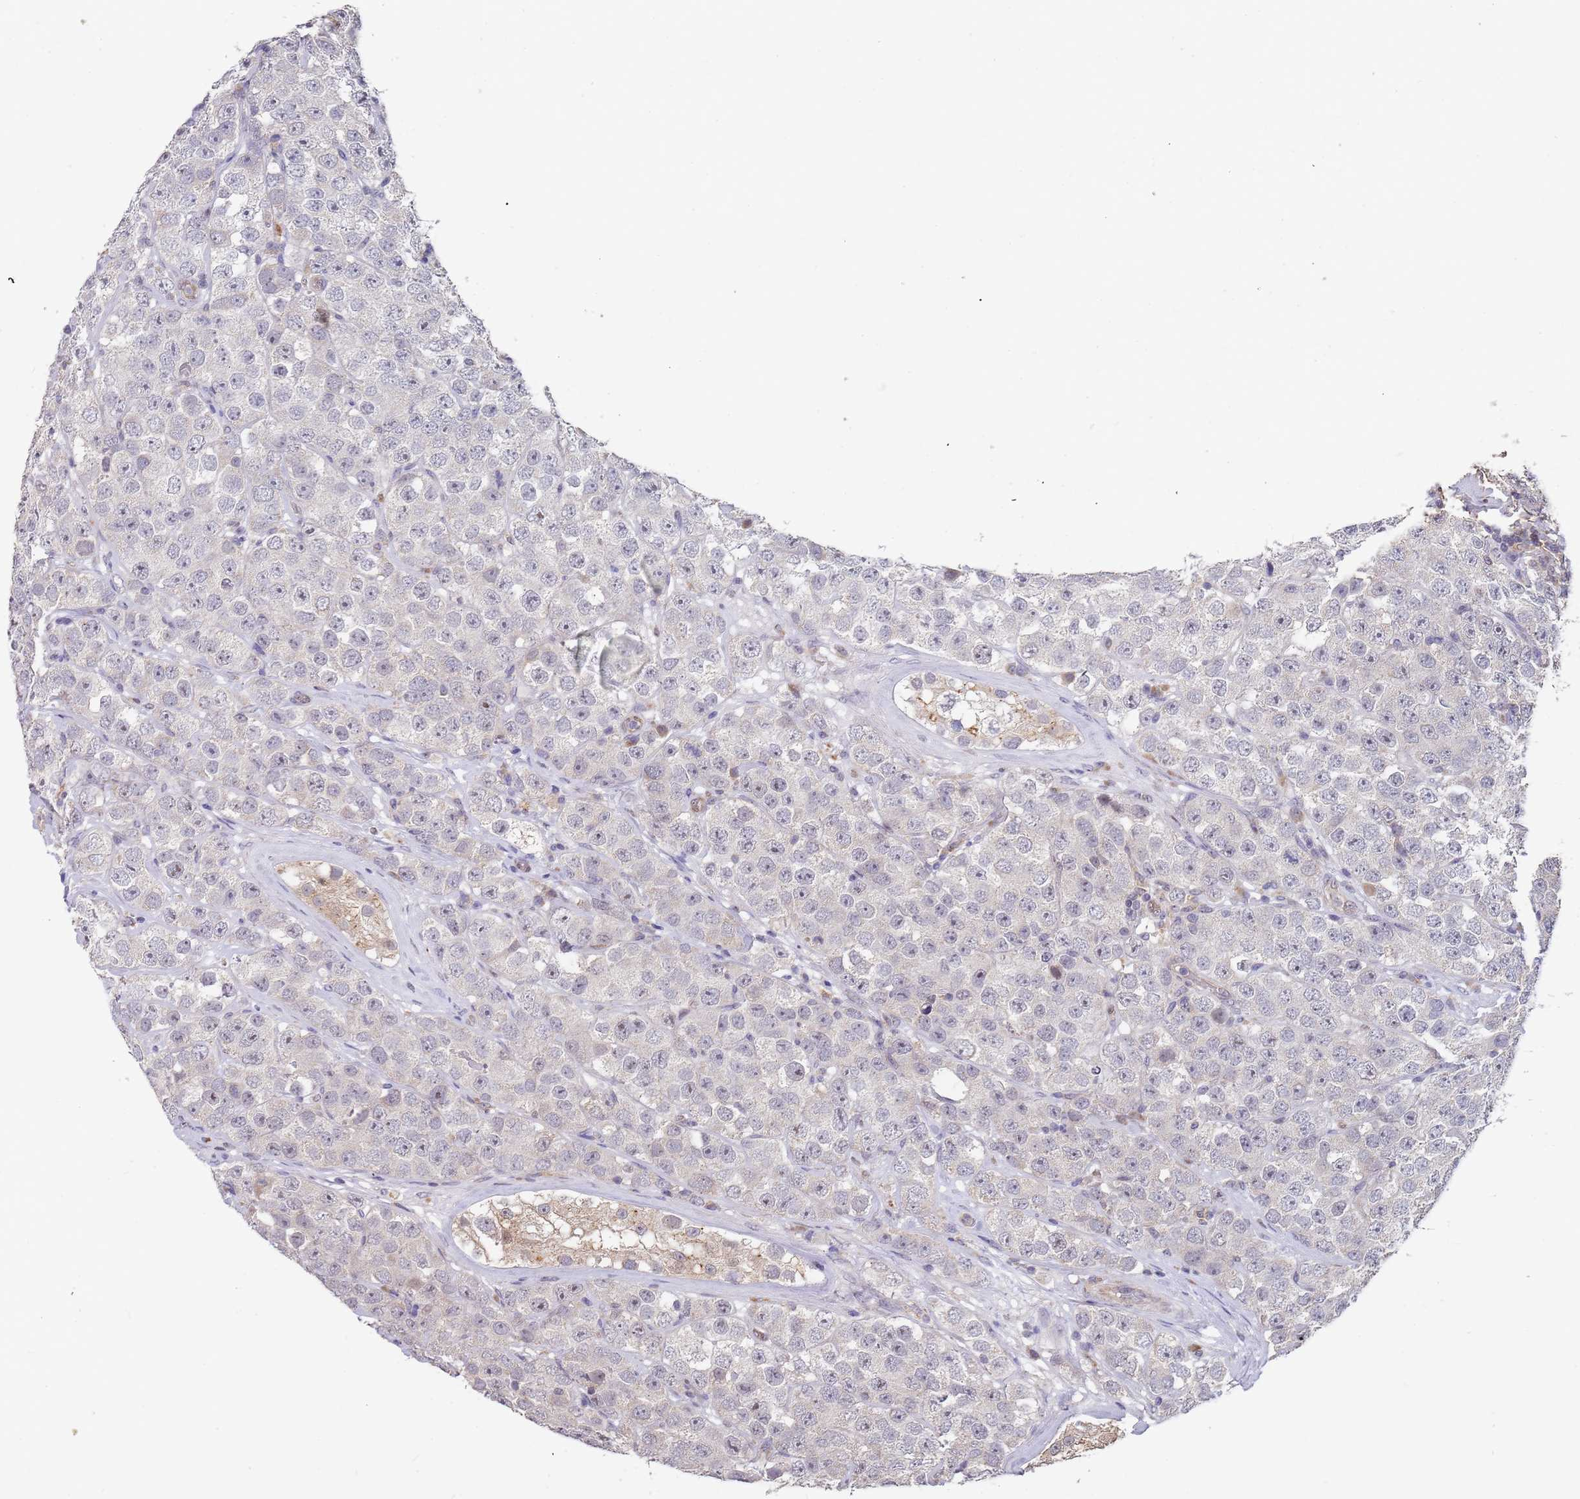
{"staining": {"intensity": "negative", "quantity": "none", "location": "none"}, "tissue": "testis cancer", "cell_type": "Tumor cells", "image_type": "cancer", "snomed": [{"axis": "morphology", "description": "Seminoma, NOS"}, {"axis": "topography", "description": "Testis"}], "caption": "An IHC histopathology image of seminoma (testis) is shown. There is no staining in tumor cells of seminoma (testis). Brightfield microscopy of IHC stained with DAB (3,3'-diaminobenzidine) (brown) and hematoxylin (blue), captured at high magnification.", "gene": "TMEM64", "patient": {"sex": "male", "age": 28}}